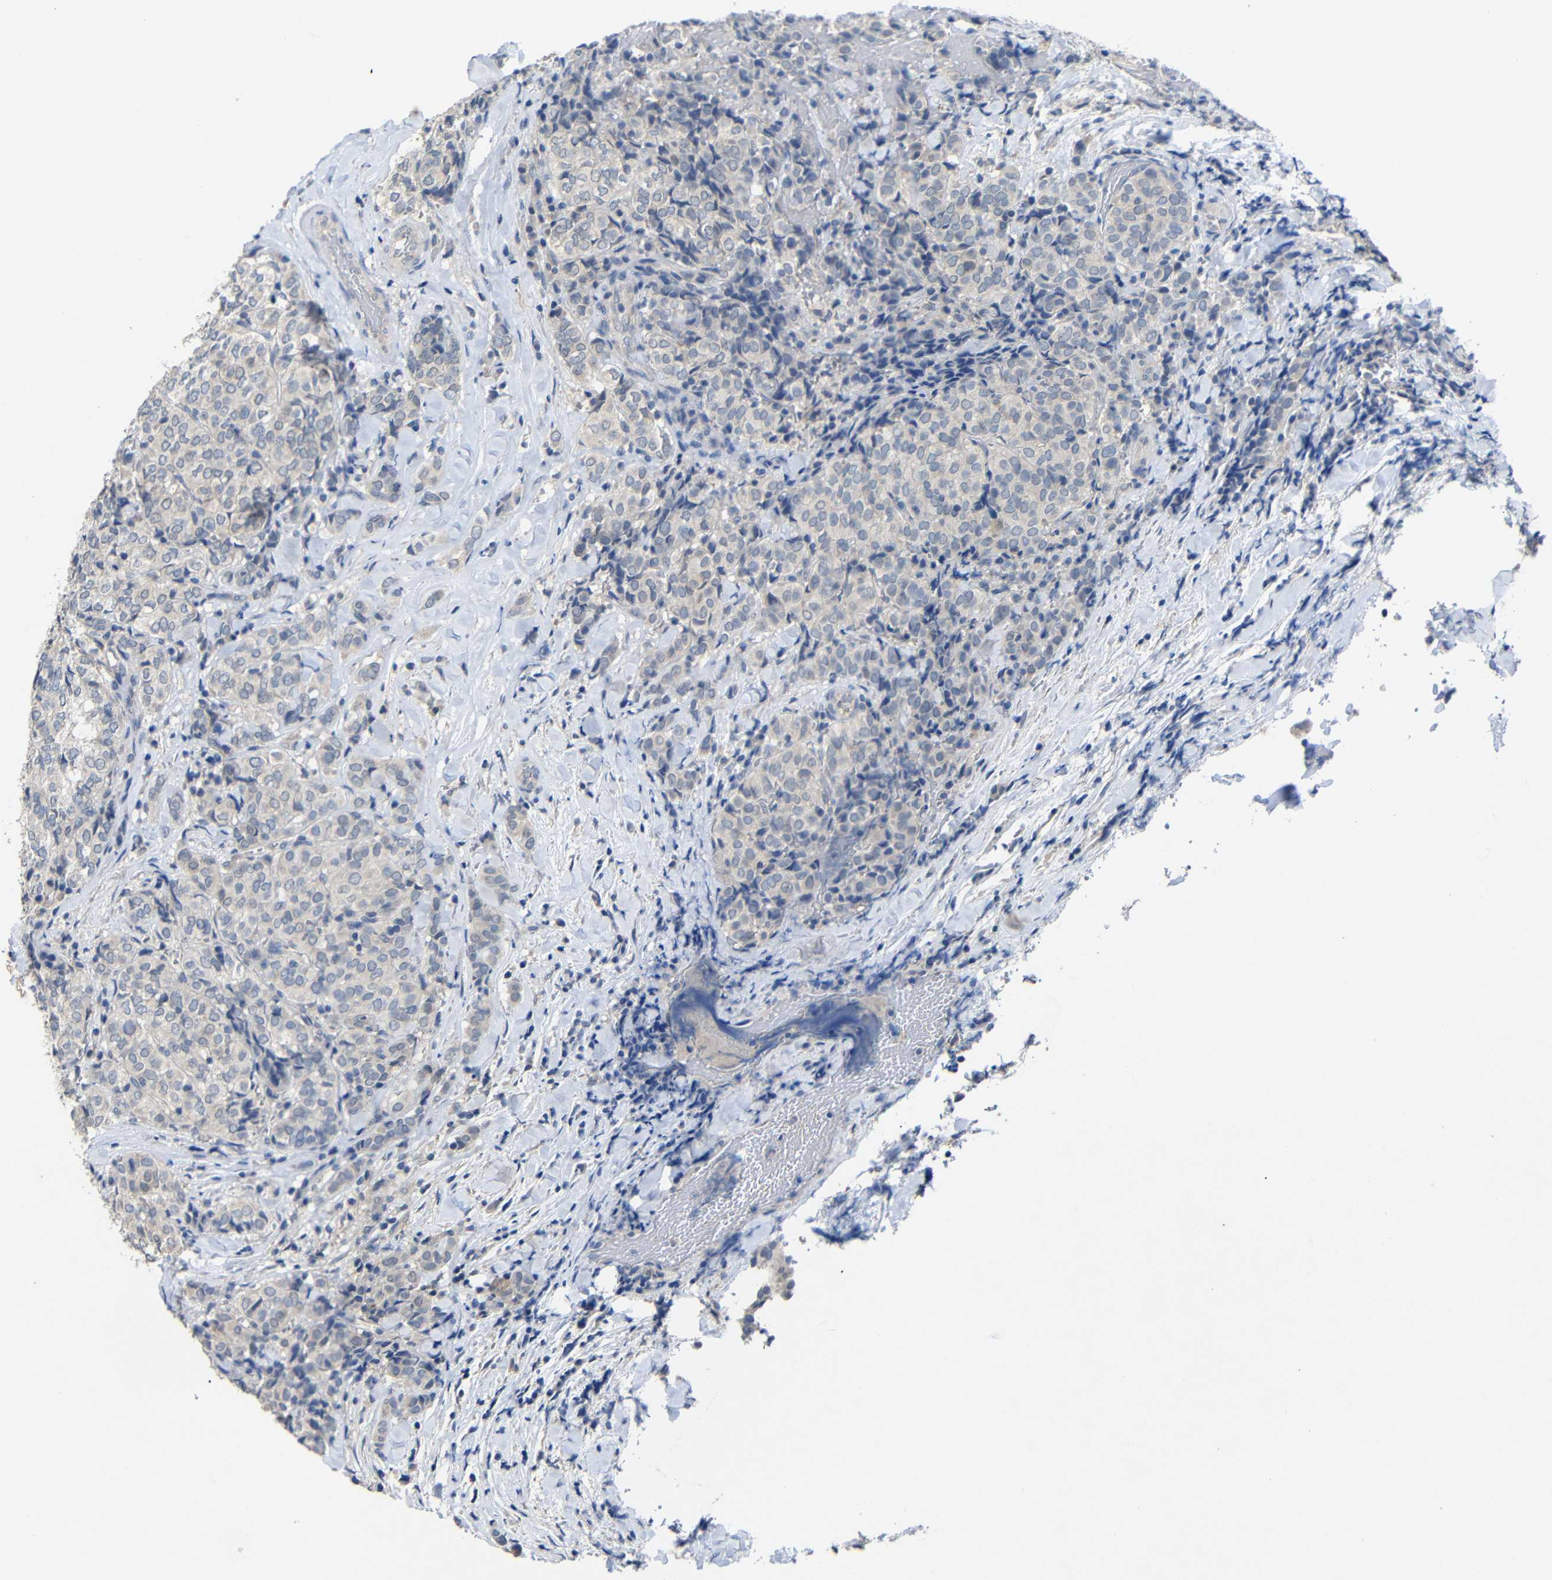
{"staining": {"intensity": "negative", "quantity": "none", "location": "none"}, "tissue": "thyroid cancer", "cell_type": "Tumor cells", "image_type": "cancer", "snomed": [{"axis": "morphology", "description": "Normal tissue, NOS"}, {"axis": "morphology", "description": "Papillary adenocarcinoma, NOS"}, {"axis": "topography", "description": "Thyroid gland"}], "caption": "This is an IHC histopathology image of thyroid cancer (papillary adenocarcinoma). There is no expression in tumor cells.", "gene": "HNF1A", "patient": {"sex": "female", "age": 30}}